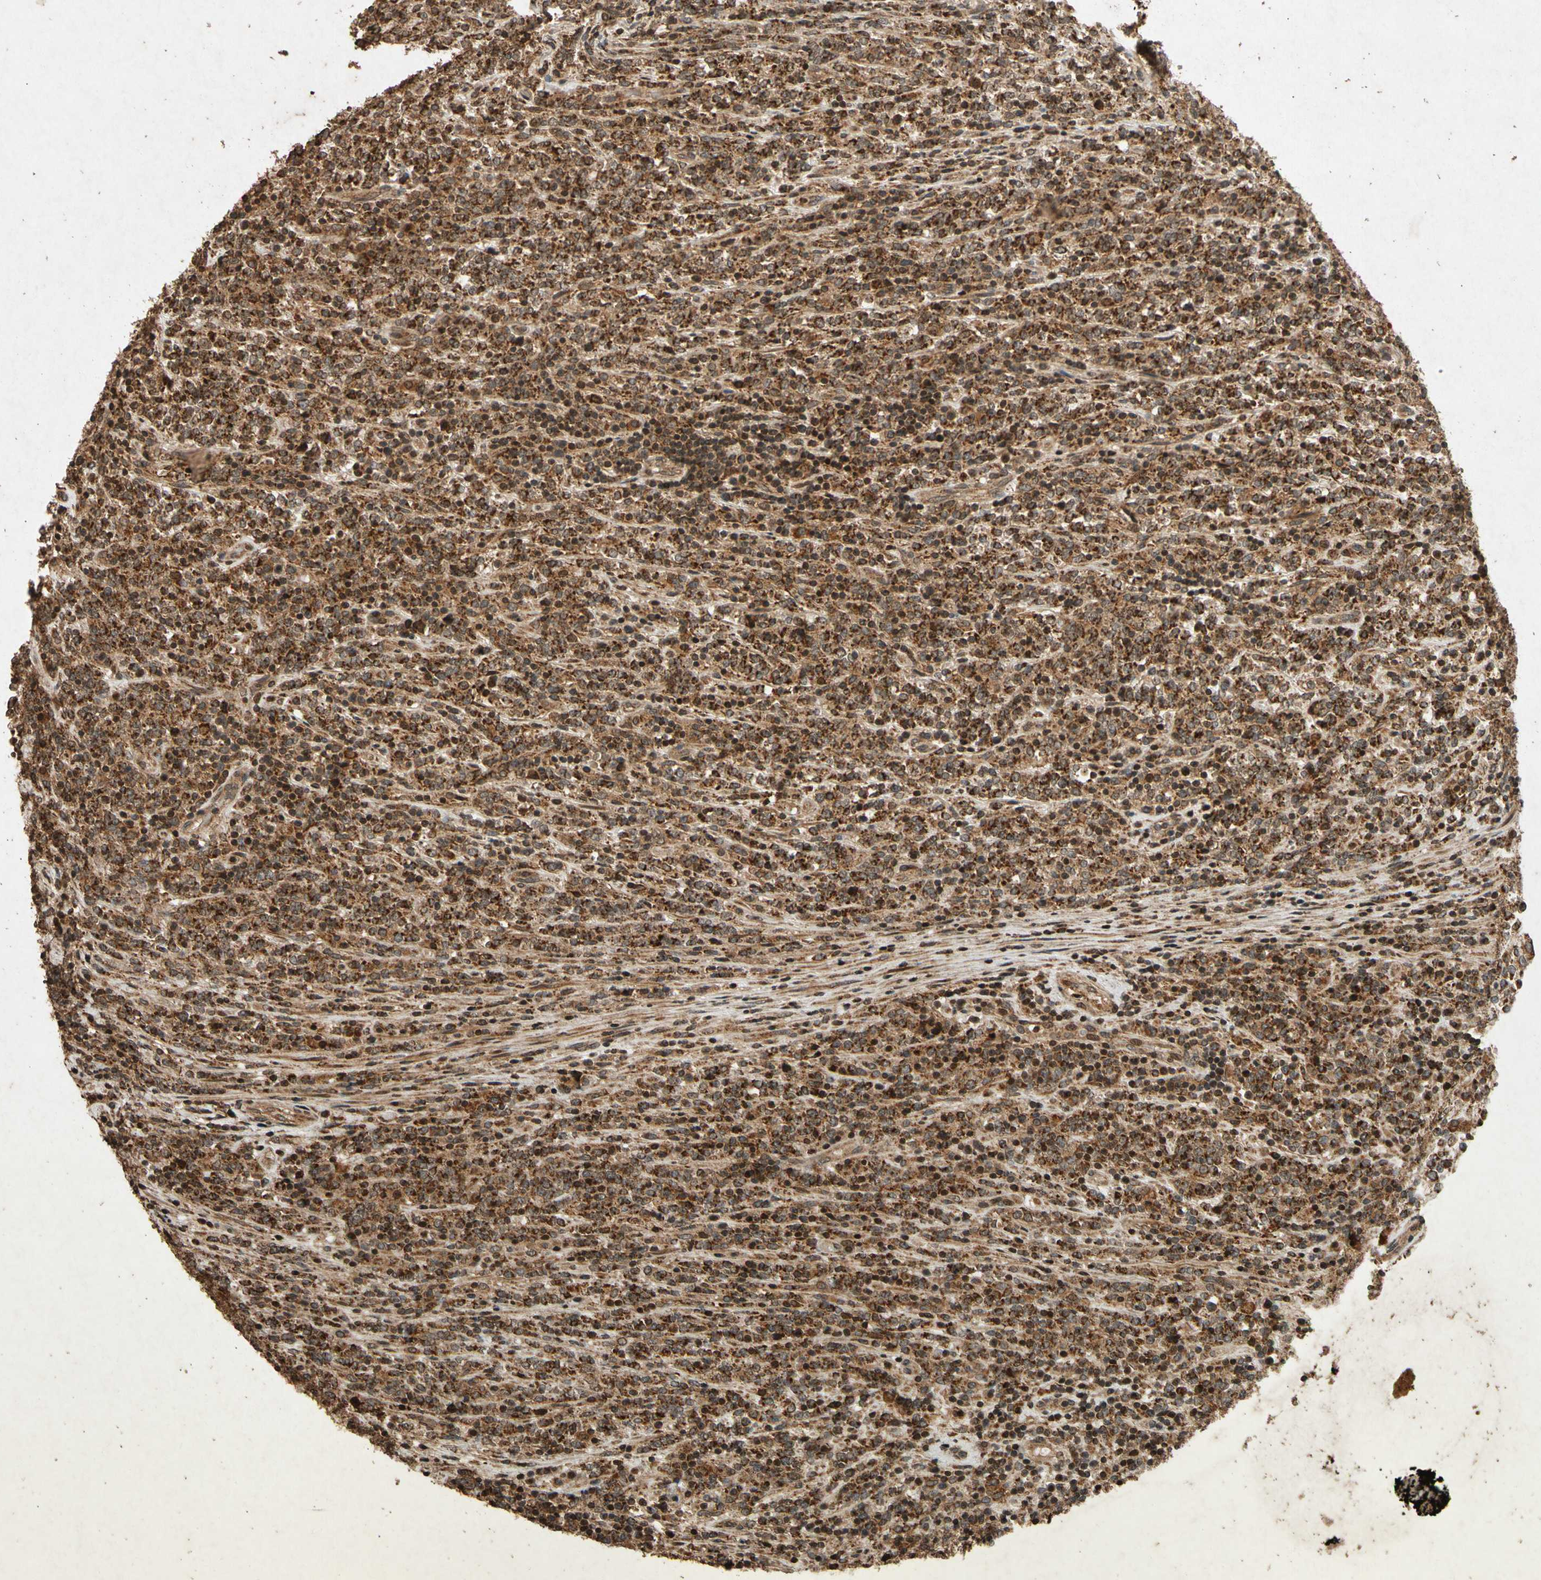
{"staining": {"intensity": "strong", "quantity": ">75%", "location": "cytoplasmic/membranous"}, "tissue": "lymphoma", "cell_type": "Tumor cells", "image_type": "cancer", "snomed": [{"axis": "morphology", "description": "Malignant lymphoma, non-Hodgkin's type, High grade"}, {"axis": "topography", "description": "Soft tissue"}], "caption": "Lymphoma stained for a protein displays strong cytoplasmic/membranous positivity in tumor cells.", "gene": "TXN2", "patient": {"sex": "male", "age": 18}}